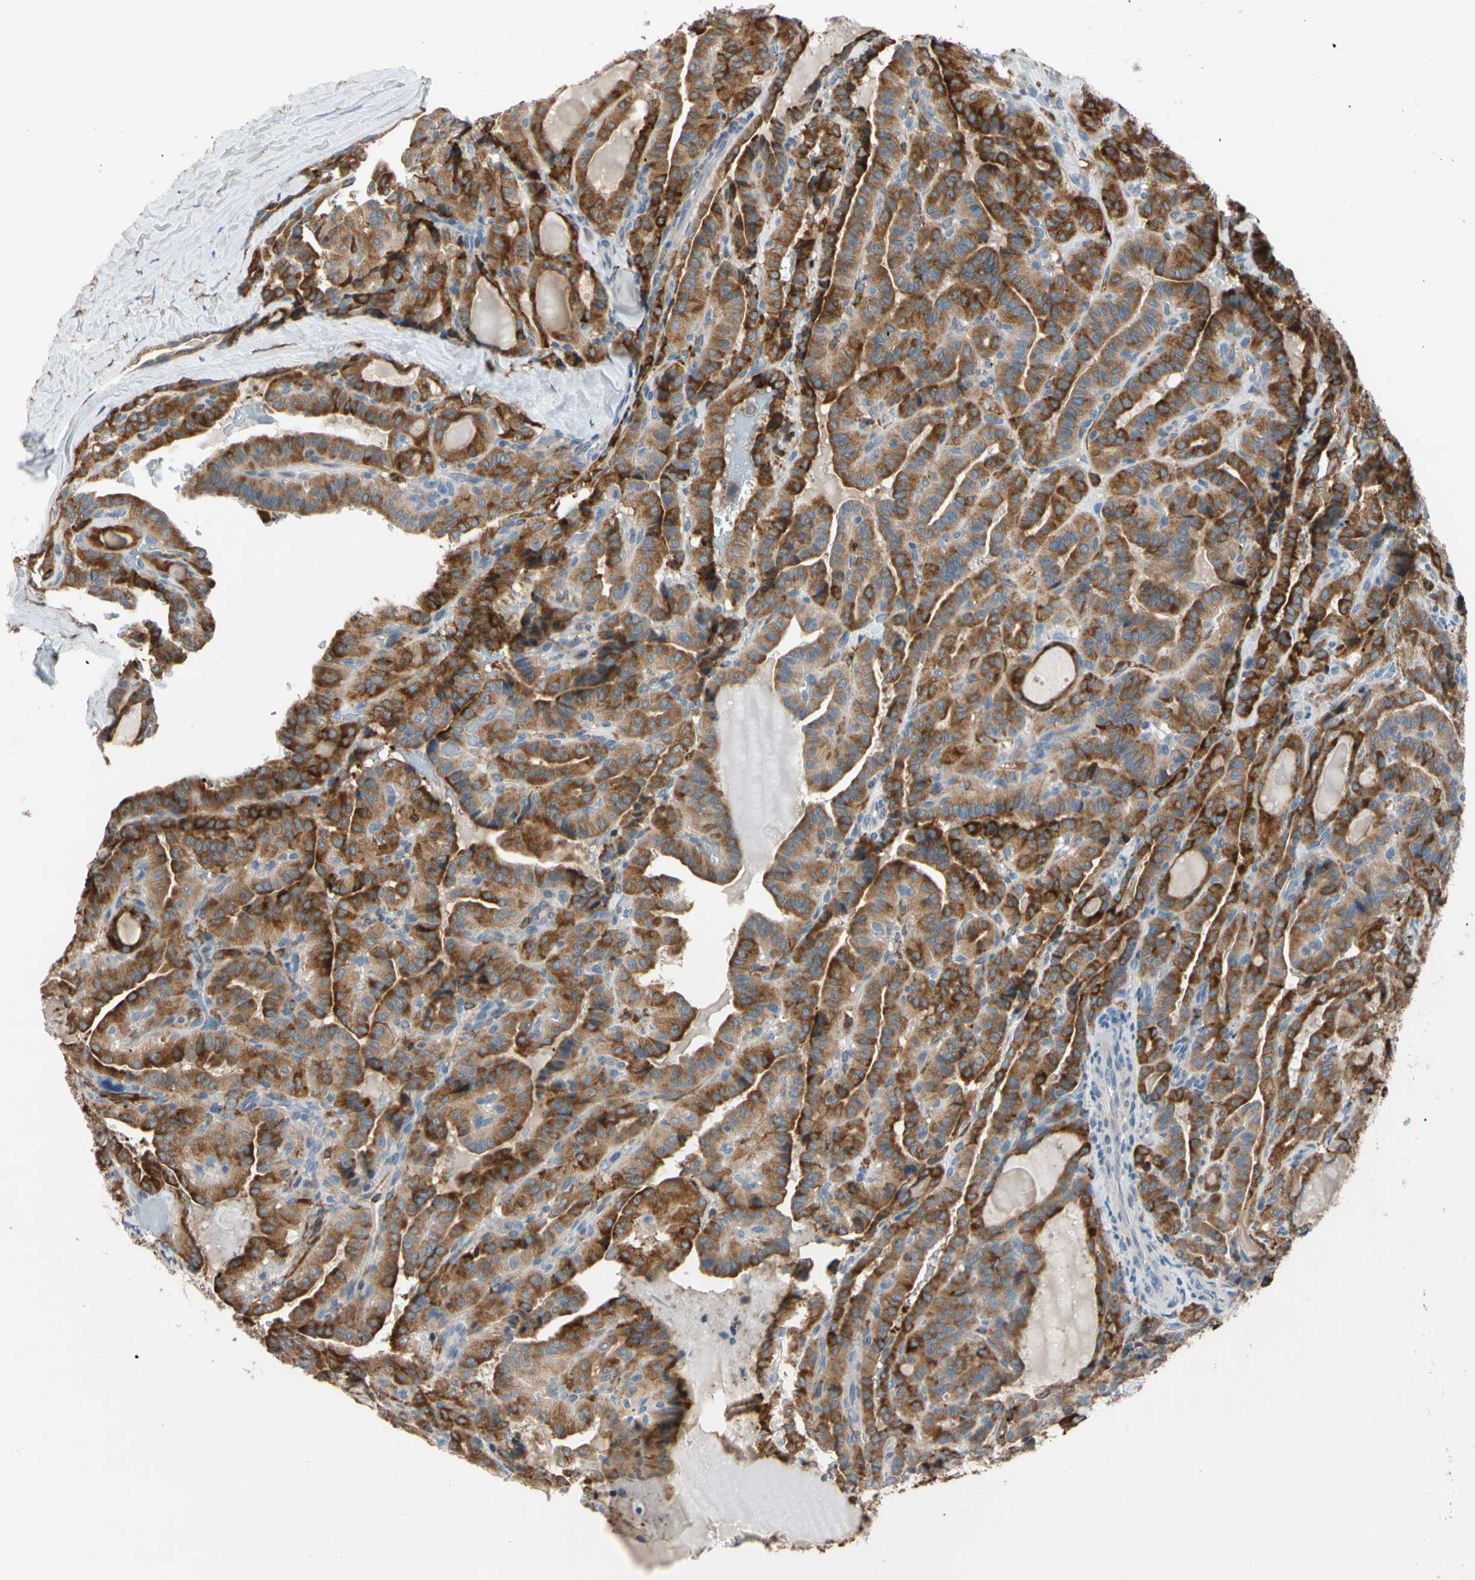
{"staining": {"intensity": "strong", "quantity": "25%-75%", "location": "cytoplasmic/membranous"}, "tissue": "thyroid cancer", "cell_type": "Tumor cells", "image_type": "cancer", "snomed": [{"axis": "morphology", "description": "Papillary adenocarcinoma, NOS"}, {"axis": "topography", "description": "Thyroid gland"}], "caption": "Strong cytoplasmic/membranous staining is seen in approximately 25%-75% of tumor cells in thyroid papillary adenocarcinoma.", "gene": "LRPAP1", "patient": {"sex": "male", "age": 77}}